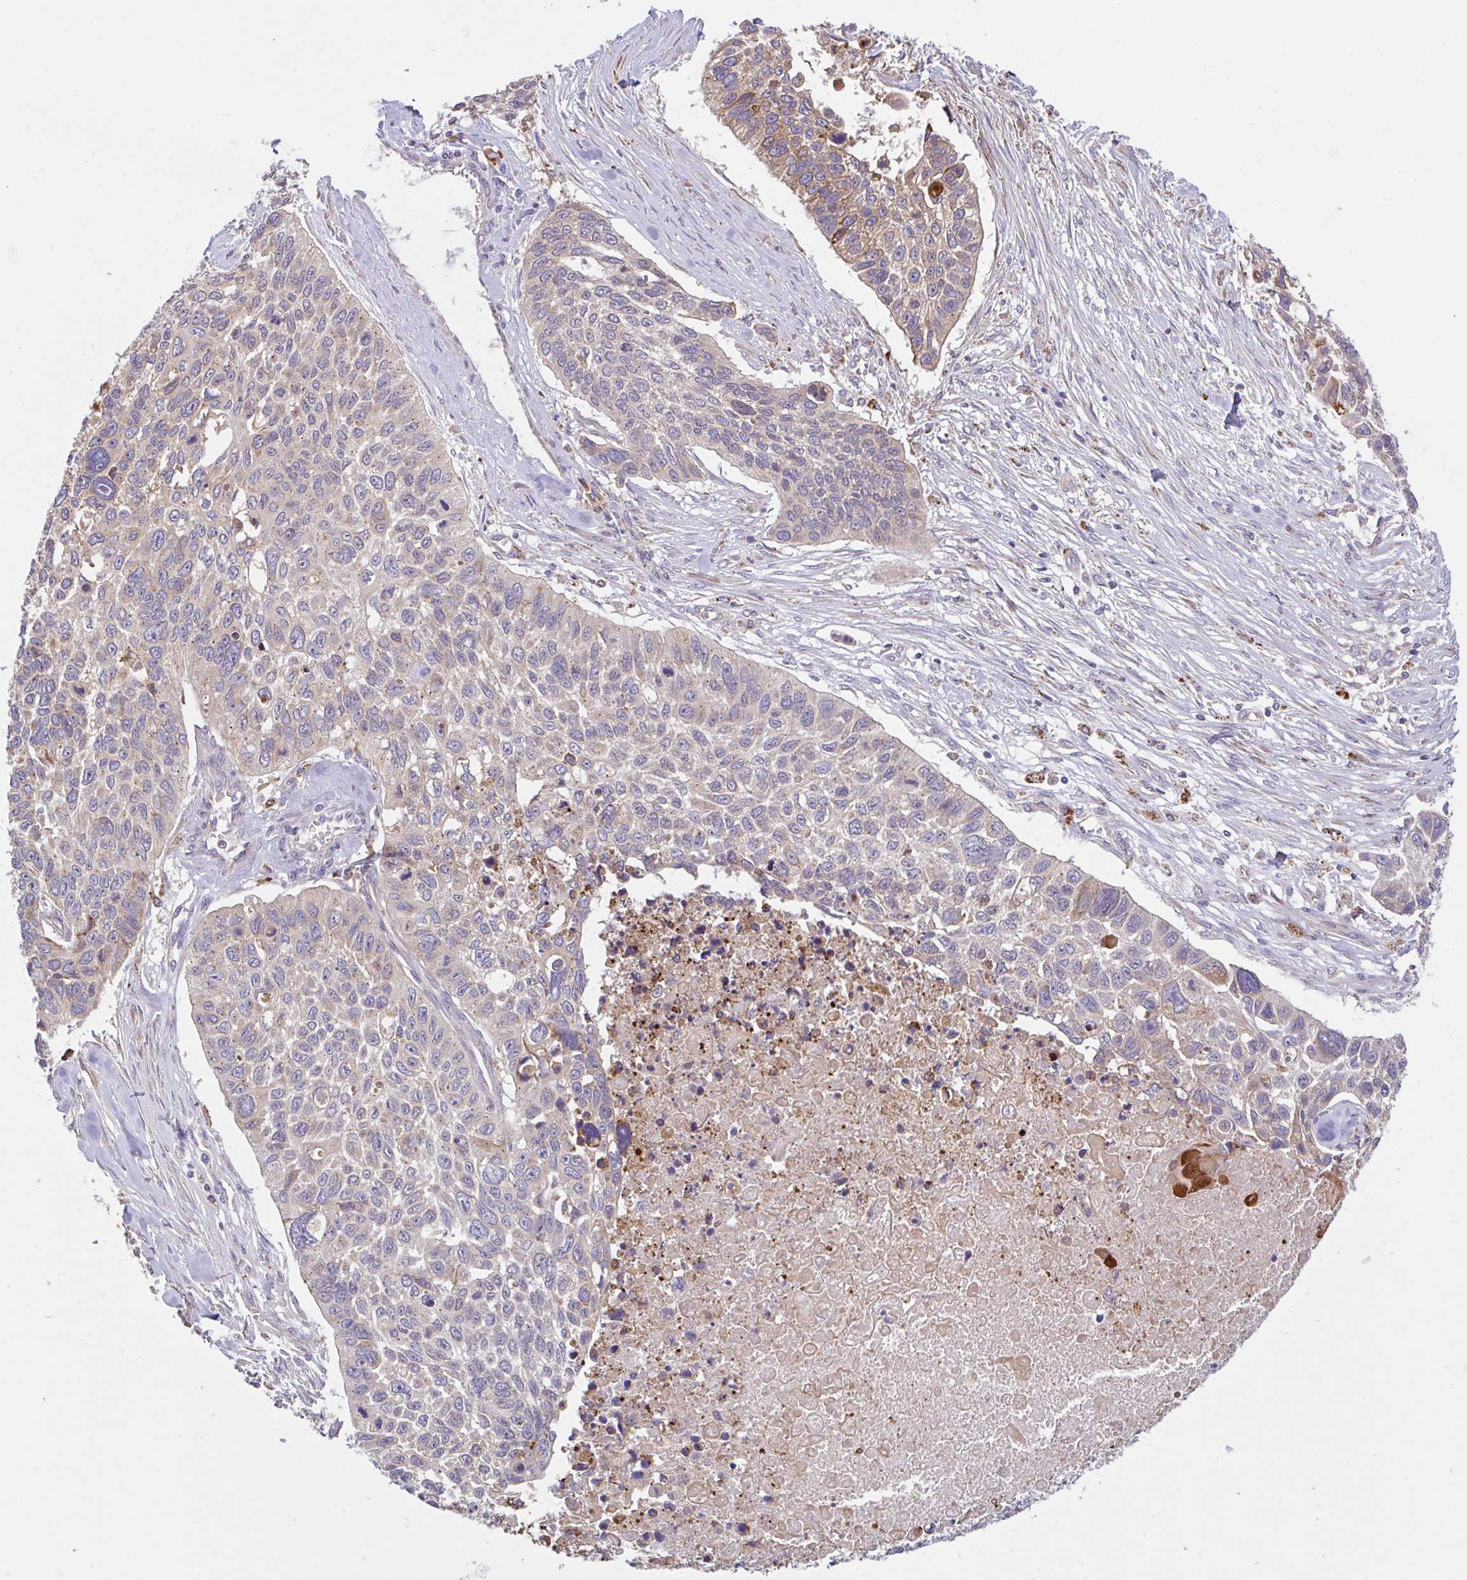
{"staining": {"intensity": "weak", "quantity": "<25%", "location": "cytoplasmic/membranous"}, "tissue": "lung cancer", "cell_type": "Tumor cells", "image_type": "cancer", "snomed": [{"axis": "morphology", "description": "Squamous cell carcinoma, NOS"}, {"axis": "topography", "description": "Lung"}], "caption": "IHC of human squamous cell carcinoma (lung) demonstrates no positivity in tumor cells. (DAB (3,3'-diaminobenzidine) immunohistochemistry (IHC) with hematoxylin counter stain).", "gene": "RALBP1", "patient": {"sex": "male", "age": 62}}